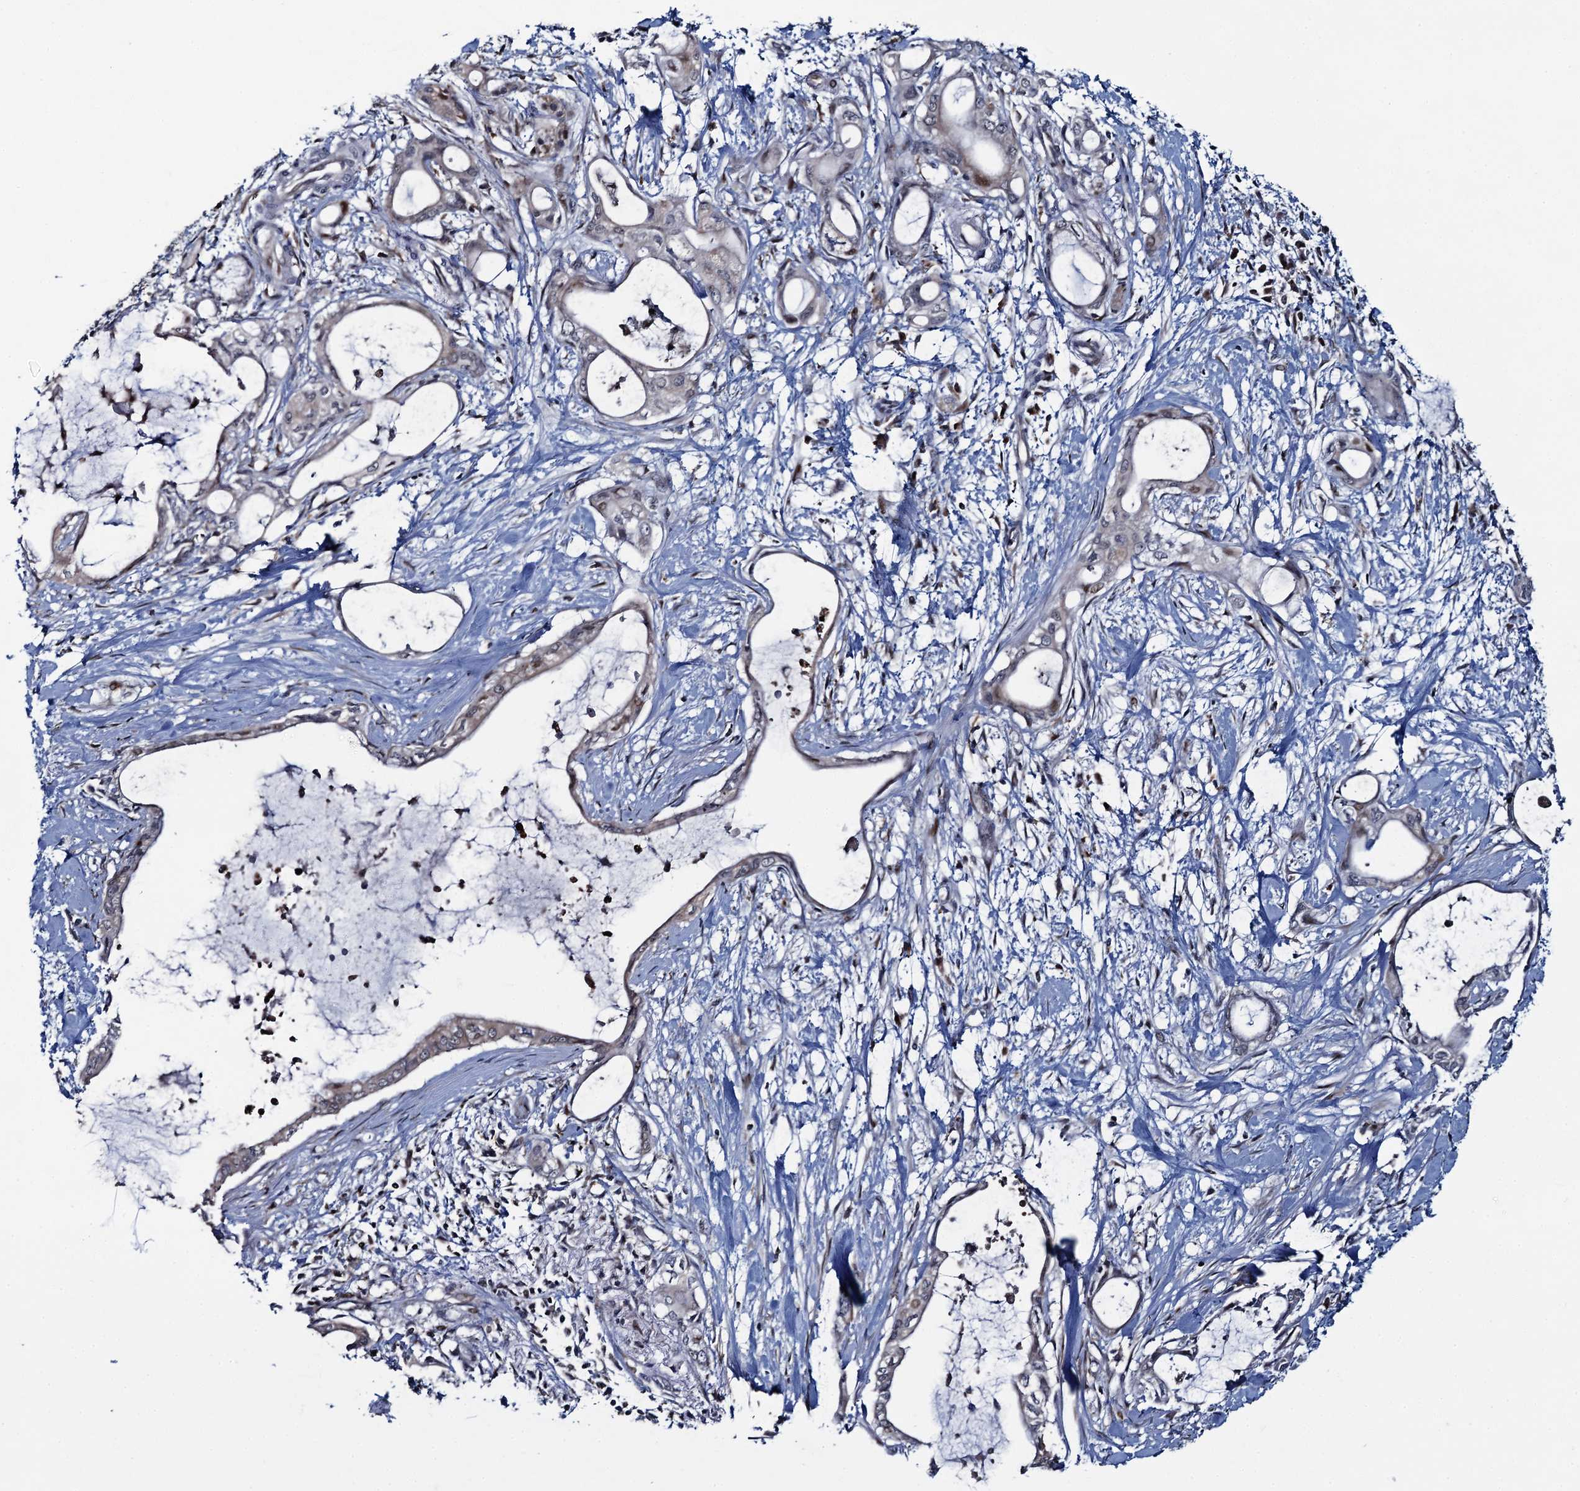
{"staining": {"intensity": "weak", "quantity": "<25%", "location": "nuclear"}, "tissue": "pancreatic cancer", "cell_type": "Tumor cells", "image_type": "cancer", "snomed": [{"axis": "morphology", "description": "Adenocarcinoma, NOS"}, {"axis": "topography", "description": "Pancreas"}], "caption": "Immunohistochemistry photomicrograph of neoplastic tissue: pancreatic cancer (adenocarcinoma) stained with DAB exhibits no significant protein expression in tumor cells.", "gene": "CCDC102A", "patient": {"sex": "male", "age": 72}}